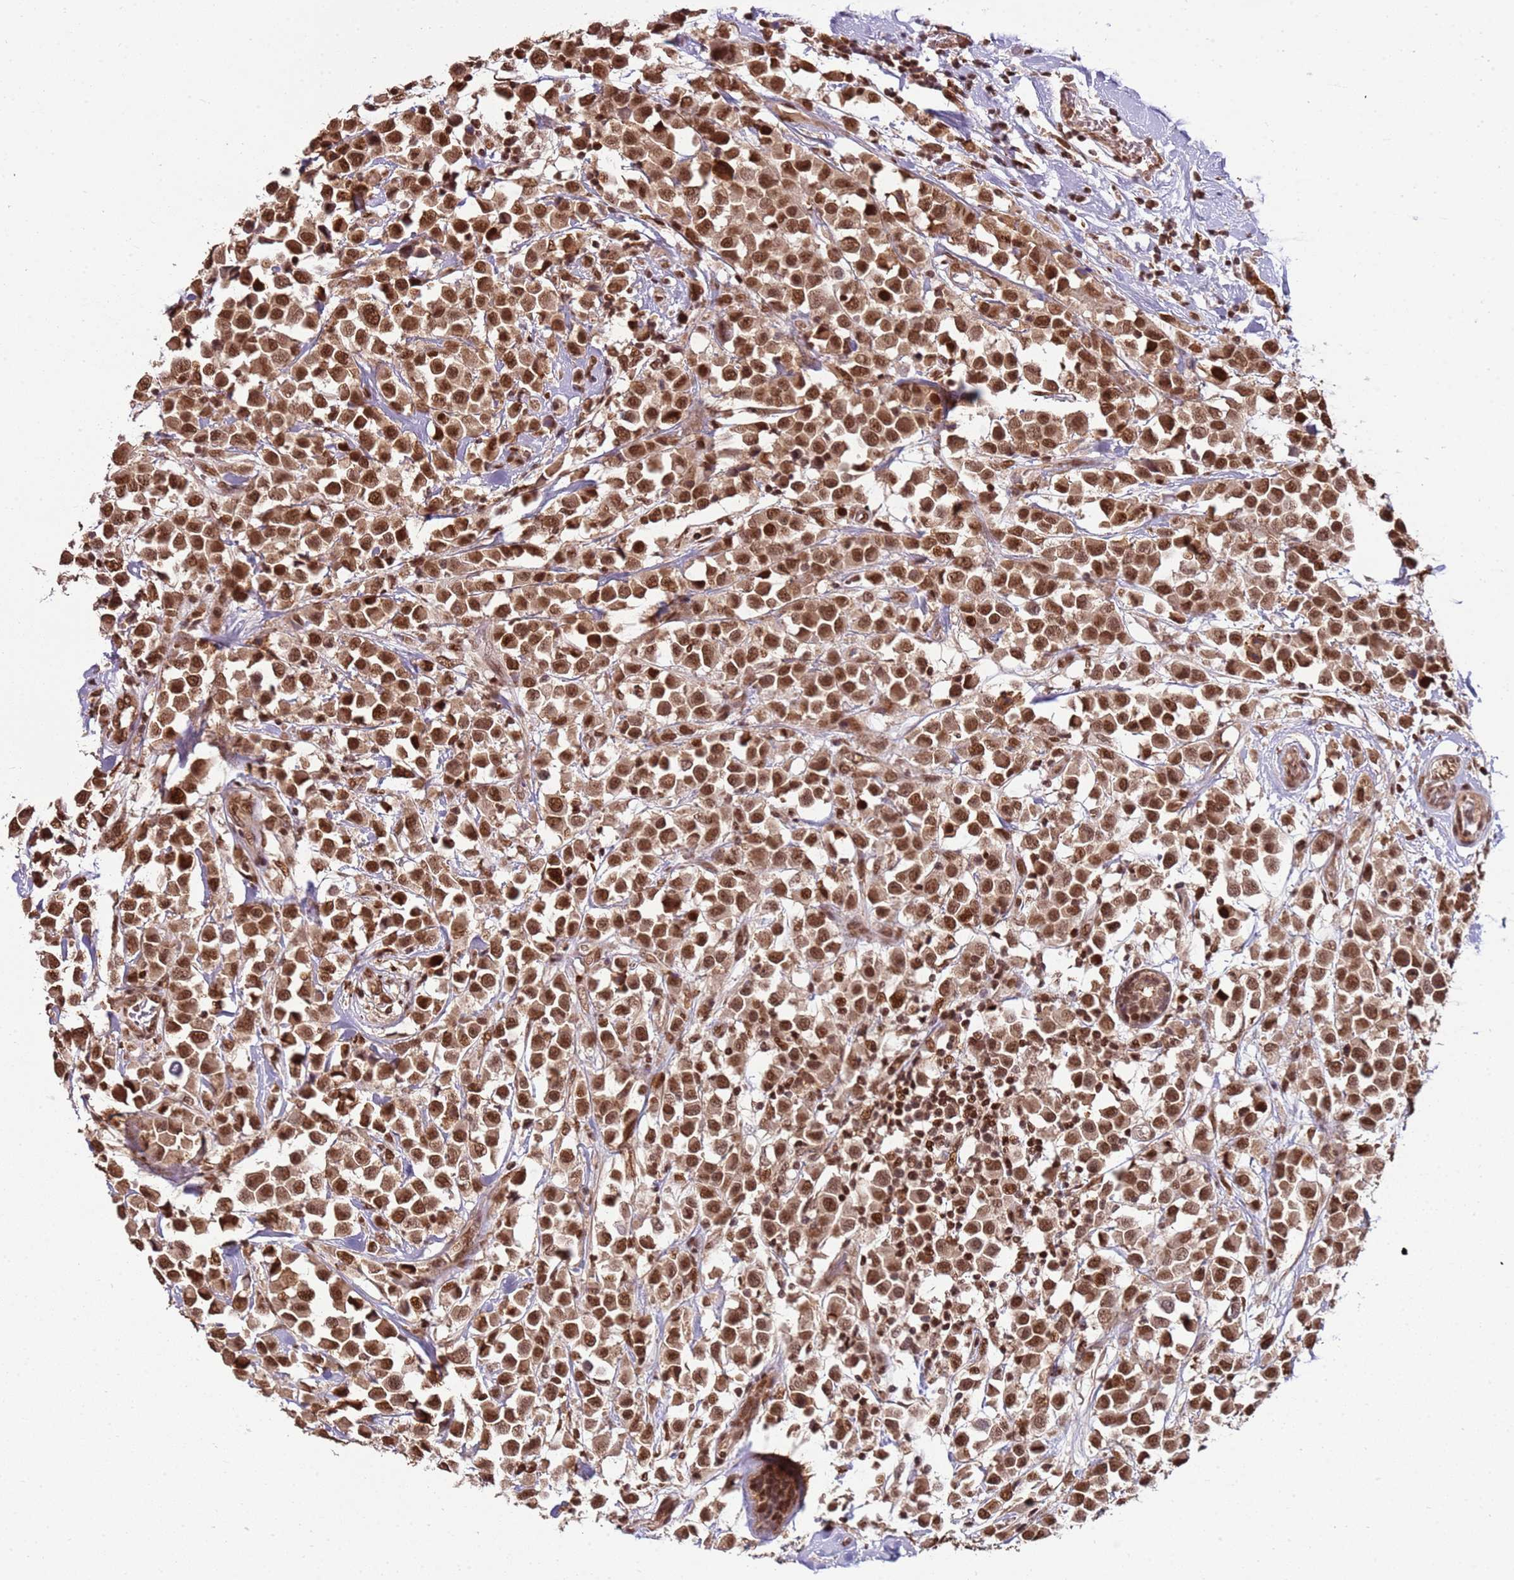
{"staining": {"intensity": "moderate", "quantity": ">75%", "location": "nuclear"}, "tissue": "breast cancer", "cell_type": "Tumor cells", "image_type": "cancer", "snomed": [{"axis": "morphology", "description": "Duct carcinoma"}, {"axis": "topography", "description": "Breast"}], "caption": "Brown immunohistochemical staining in human breast cancer demonstrates moderate nuclear staining in about >75% of tumor cells. The protein is shown in brown color, while the nuclei are stained blue.", "gene": "ZBTB12", "patient": {"sex": "female", "age": 61}}